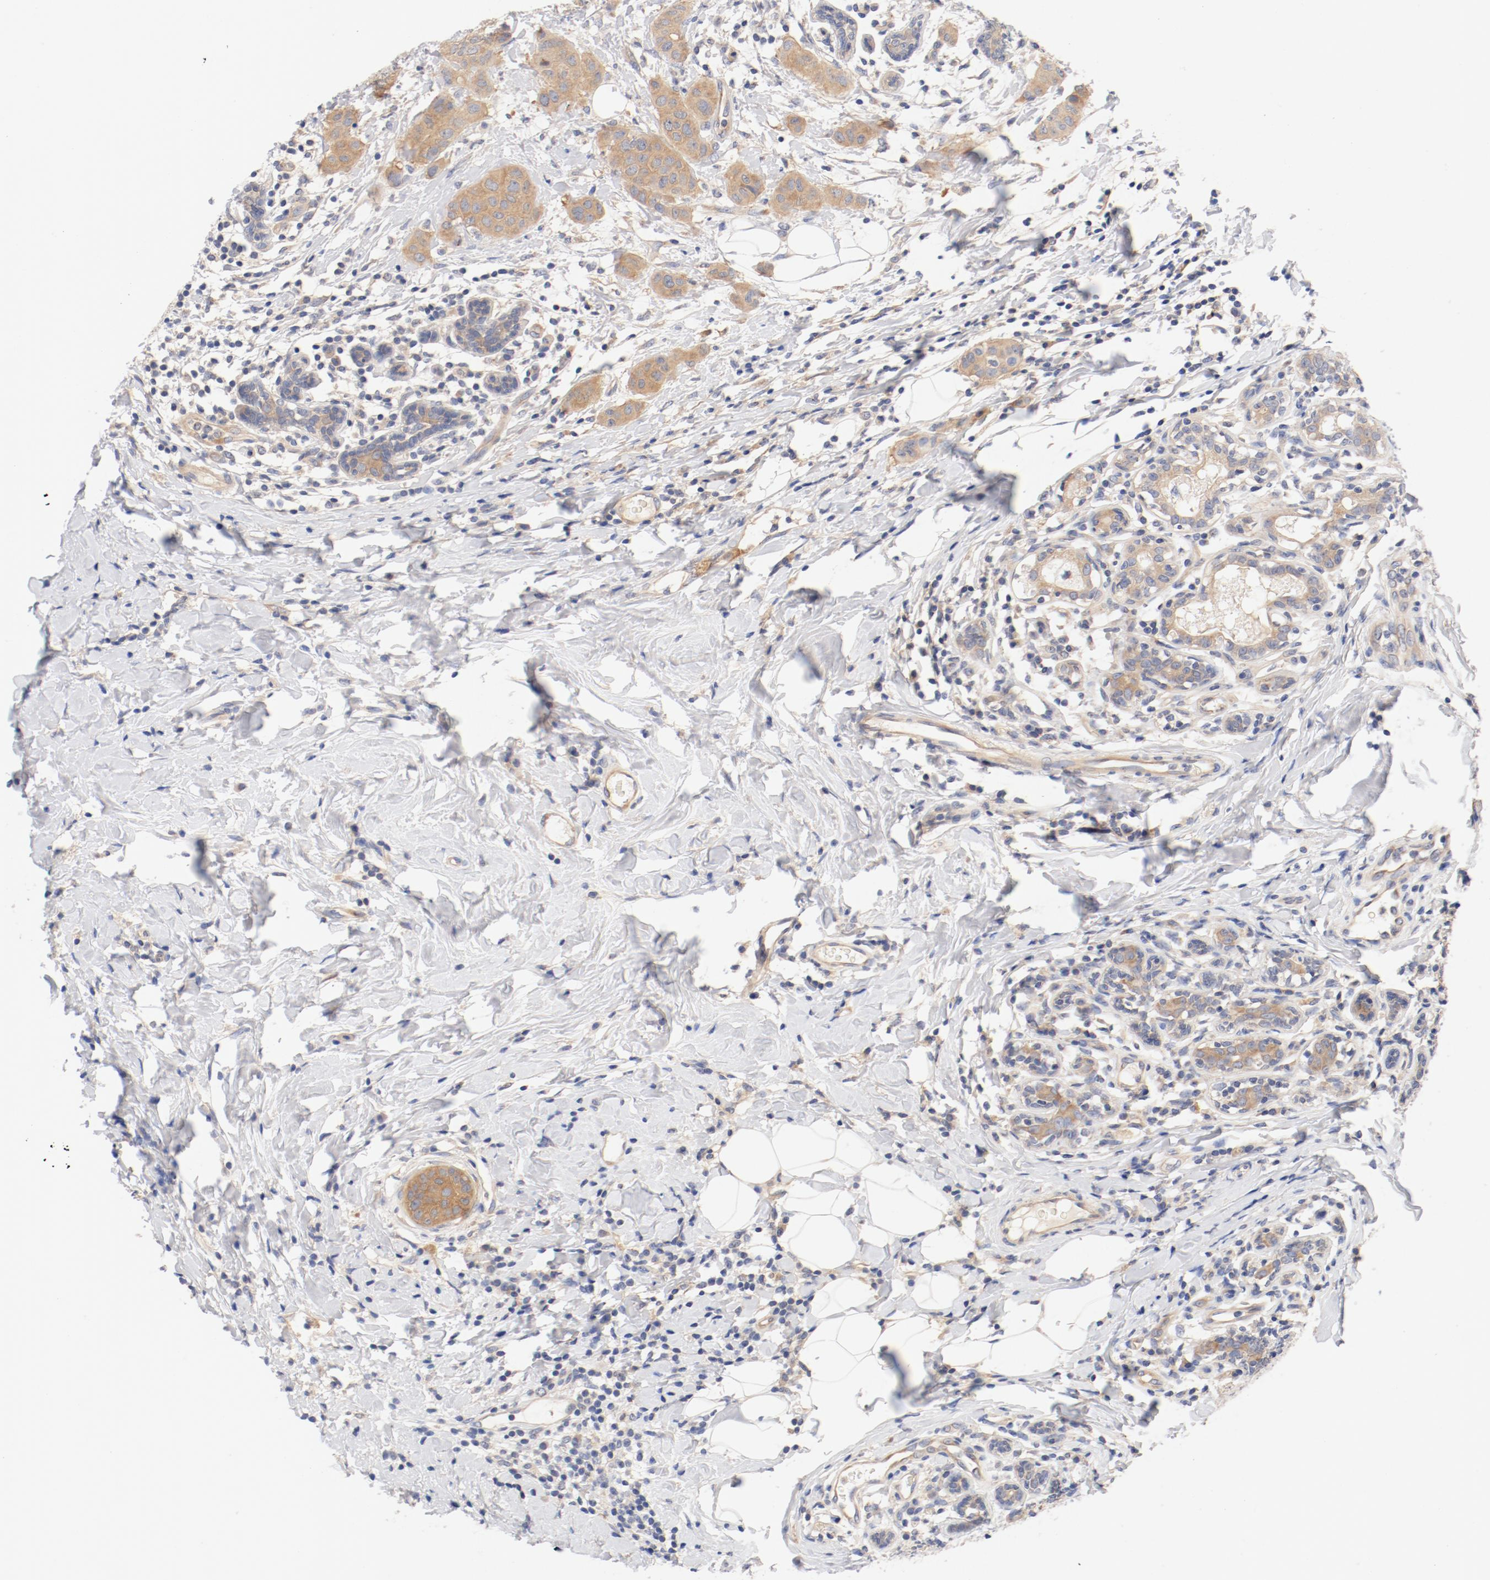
{"staining": {"intensity": "moderate", "quantity": ">75%", "location": "cytoplasmic/membranous"}, "tissue": "breast cancer", "cell_type": "Tumor cells", "image_type": "cancer", "snomed": [{"axis": "morphology", "description": "Duct carcinoma"}, {"axis": "topography", "description": "Breast"}], "caption": "Breast intraductal carcinoma stained with IHC displays moderate cytoplasmic/membranous positivity in approximately >75% of tumor cells.", "gene": "DYNC1H1", "patient": {"sex": "female", "age": 40}}